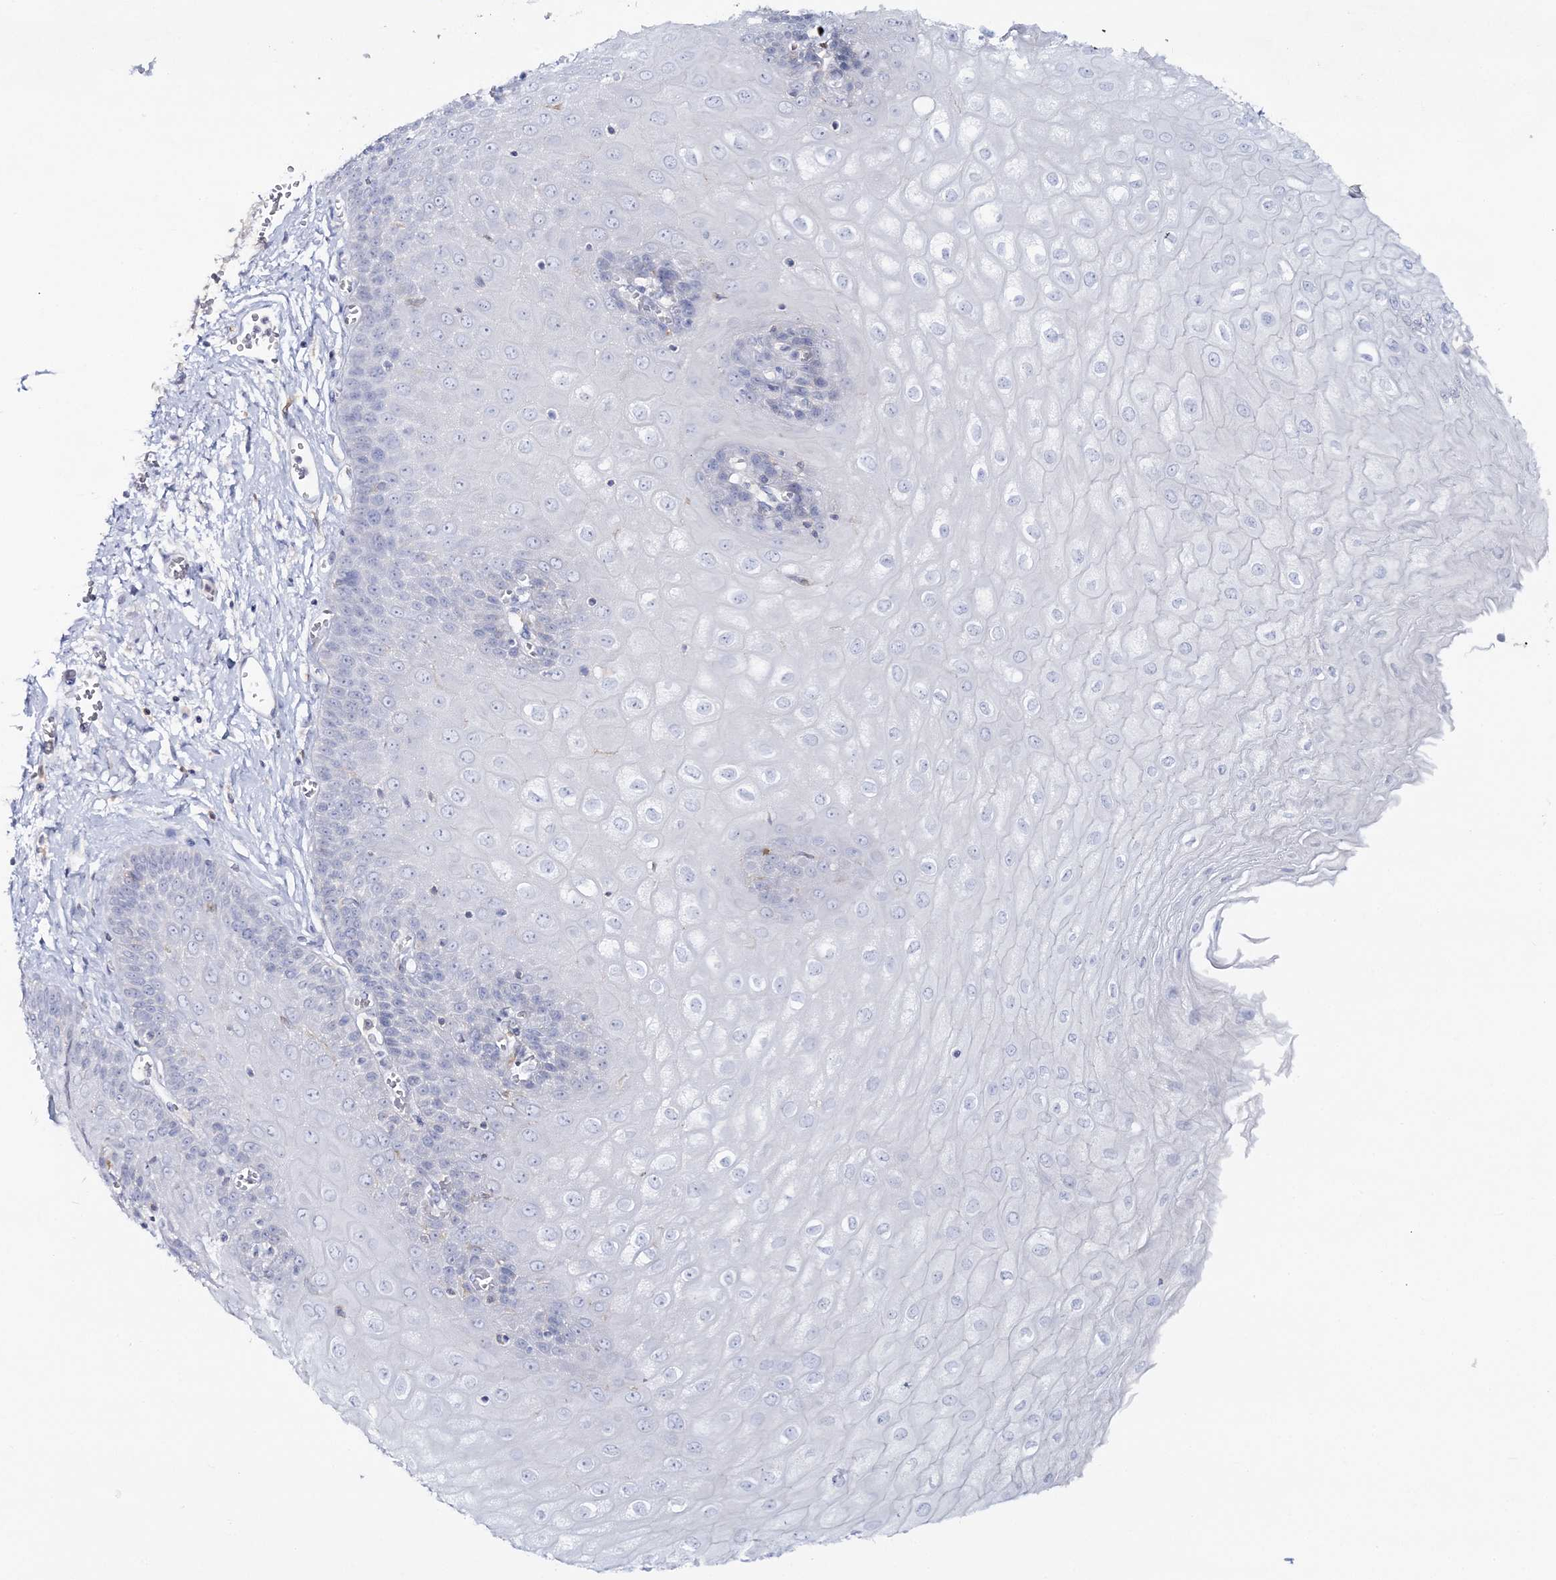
{"staining": {"intensity": "negative", "quantity": "none", "location": "none"}, "tissue": "esophagus", "cell_type": "Squamous epithelial cells", "image_type": "normal", "snomed": [{"axis": "morphology", "description": "Normal tissue, NOS"}, {"axis": "topography", "description": "Esophagus"}], "caption": "A photomicrograph of esophagus stained for a protein displays no brown staining in squamous epithelial cells. The staining is performed using DAB (3,3'-diaminobenzidine) brown chromogen with nuclei counter-stained in using hematoxylin.", "gene": "WDSUB1", "patient": {"sex": "male", "age": 60}}